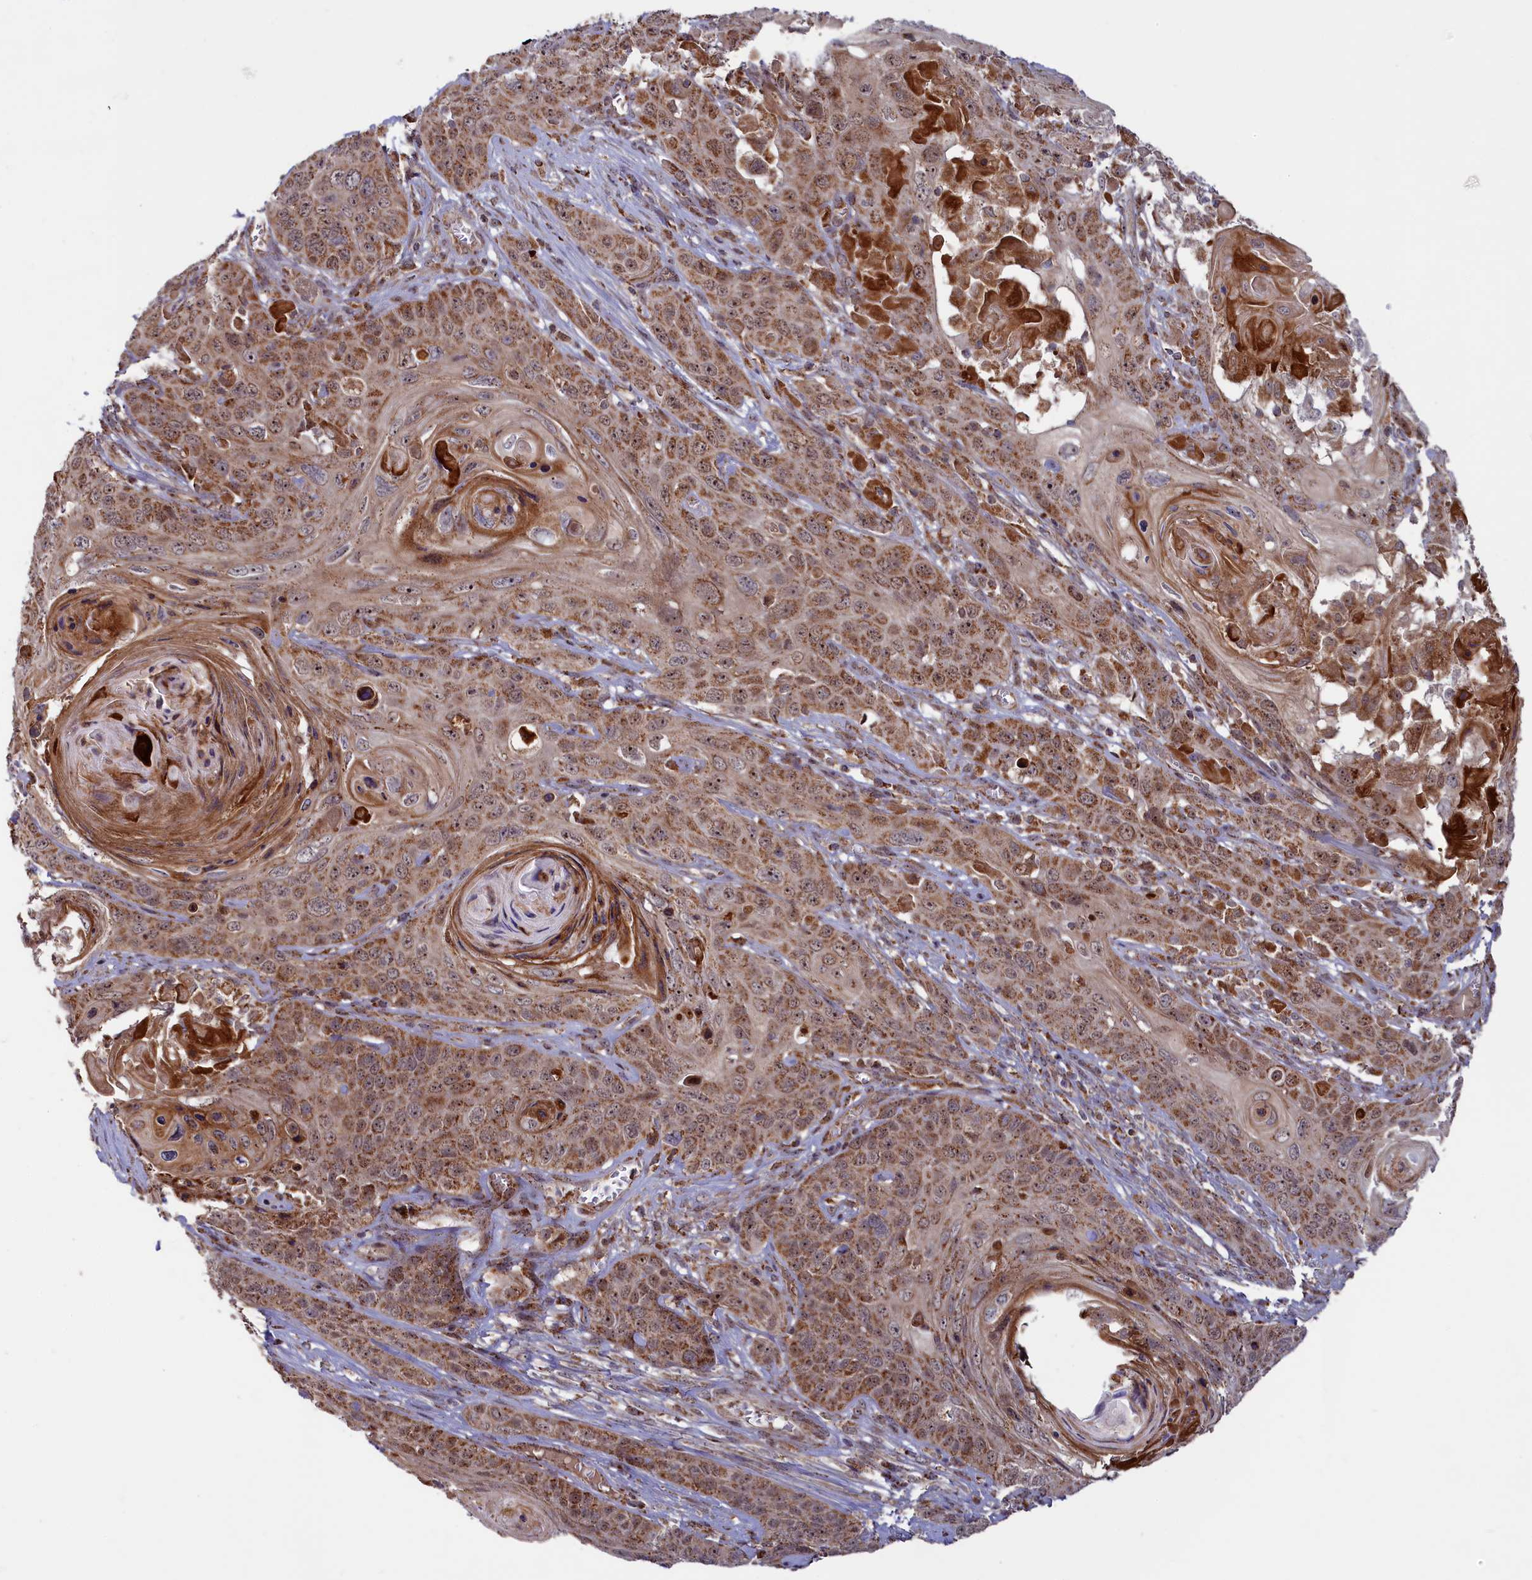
{"staining": {"intensity": "strong", "quantity": ">75%", "location": "cytoplasmic/membranous,nuclear"}, "tissue": "skin cancer", "cell_type": "Tumor cells", "image_type": "cancer", "snomed": [{"axis": "morphology", "description": "Squamous cell carcinoma, NOS"}, {"axis": "topography", "description": "Skin"}], "caption": "Immunohistochemical staining of squamous cell carcinoma (skin) shows high levels of strong cytoplasmic/membranous and nuclear staining in about >75% of tumor cells. (DAB IHC with brightfield microscopy, high magnification).", "gene": "DUS3L", "patient": {"sex": "male", "age": 55}}